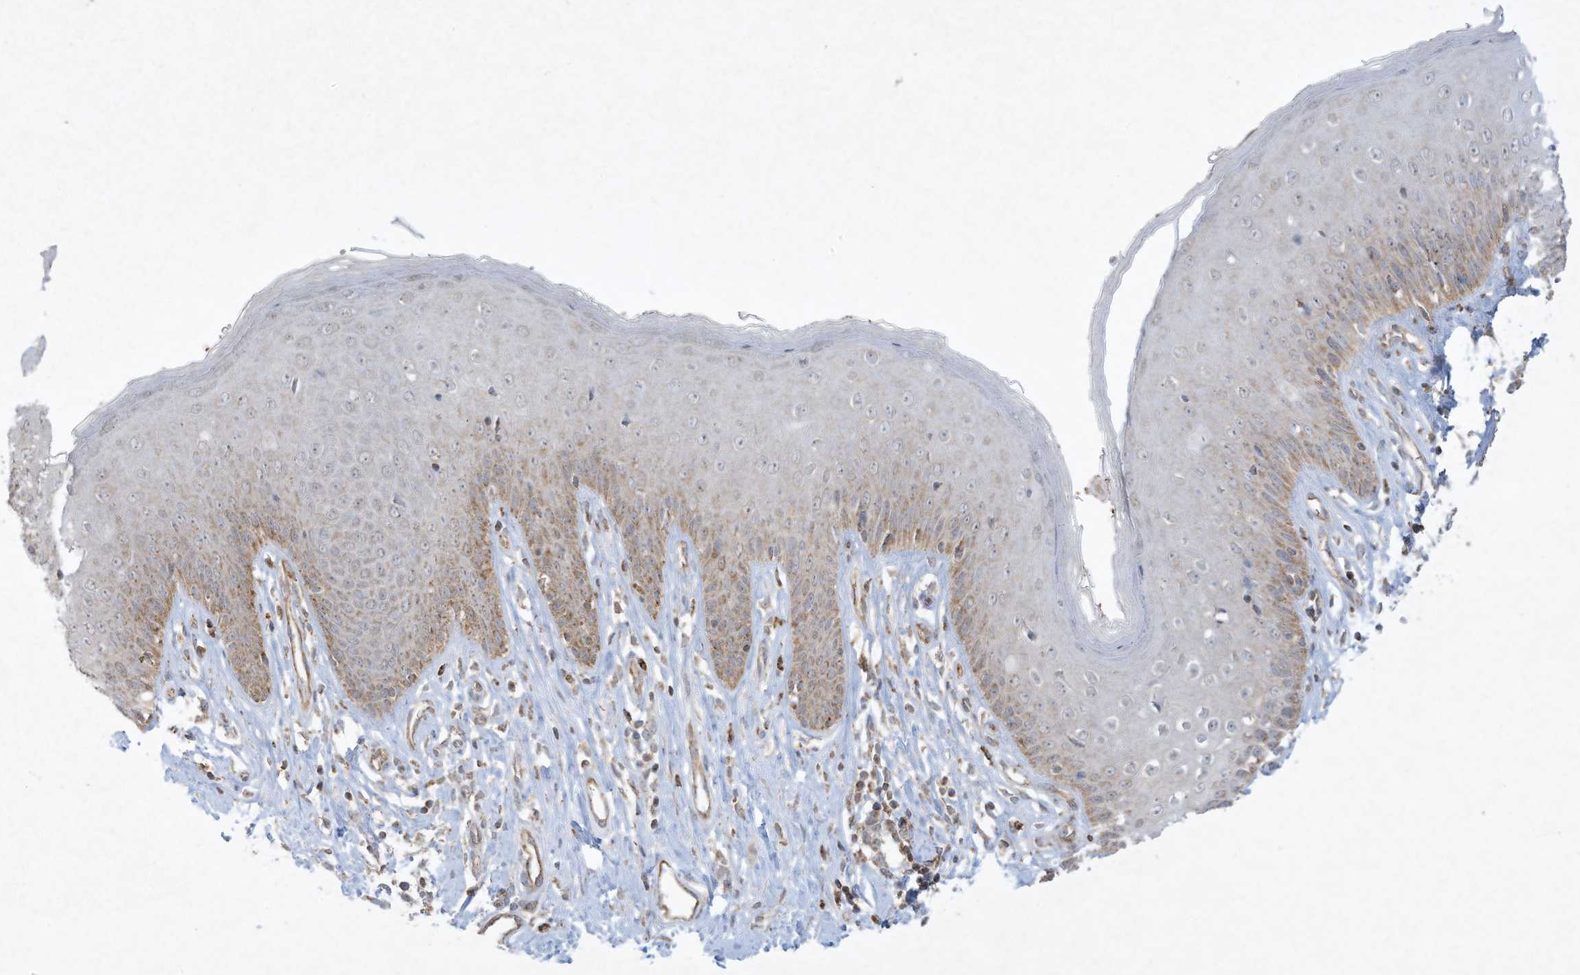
{"staining": {"intensity": "moderate", "quantity": ">75%", "location": "cytoplasmic/membranous"}, "tissue": "skin", "cell_type": "Epidermal cells", "image_type": "normal", "snomed": [{"axis": "morphology", "description": "Normal tissue, NOS"}, {"axis": "morphology", "description": "Squamous cell carcinoma, NOS"}, {"axis": "topography", "description": "Vulva"}], "caption": "The immunohistochemical stain highlights moderate cytoplasmic/membranous staining in epidermal cells of normal skin. Nuclei are stained in blue.", "gene": "CHRNA4", "patient": {"sex": "female", "age": 85}}